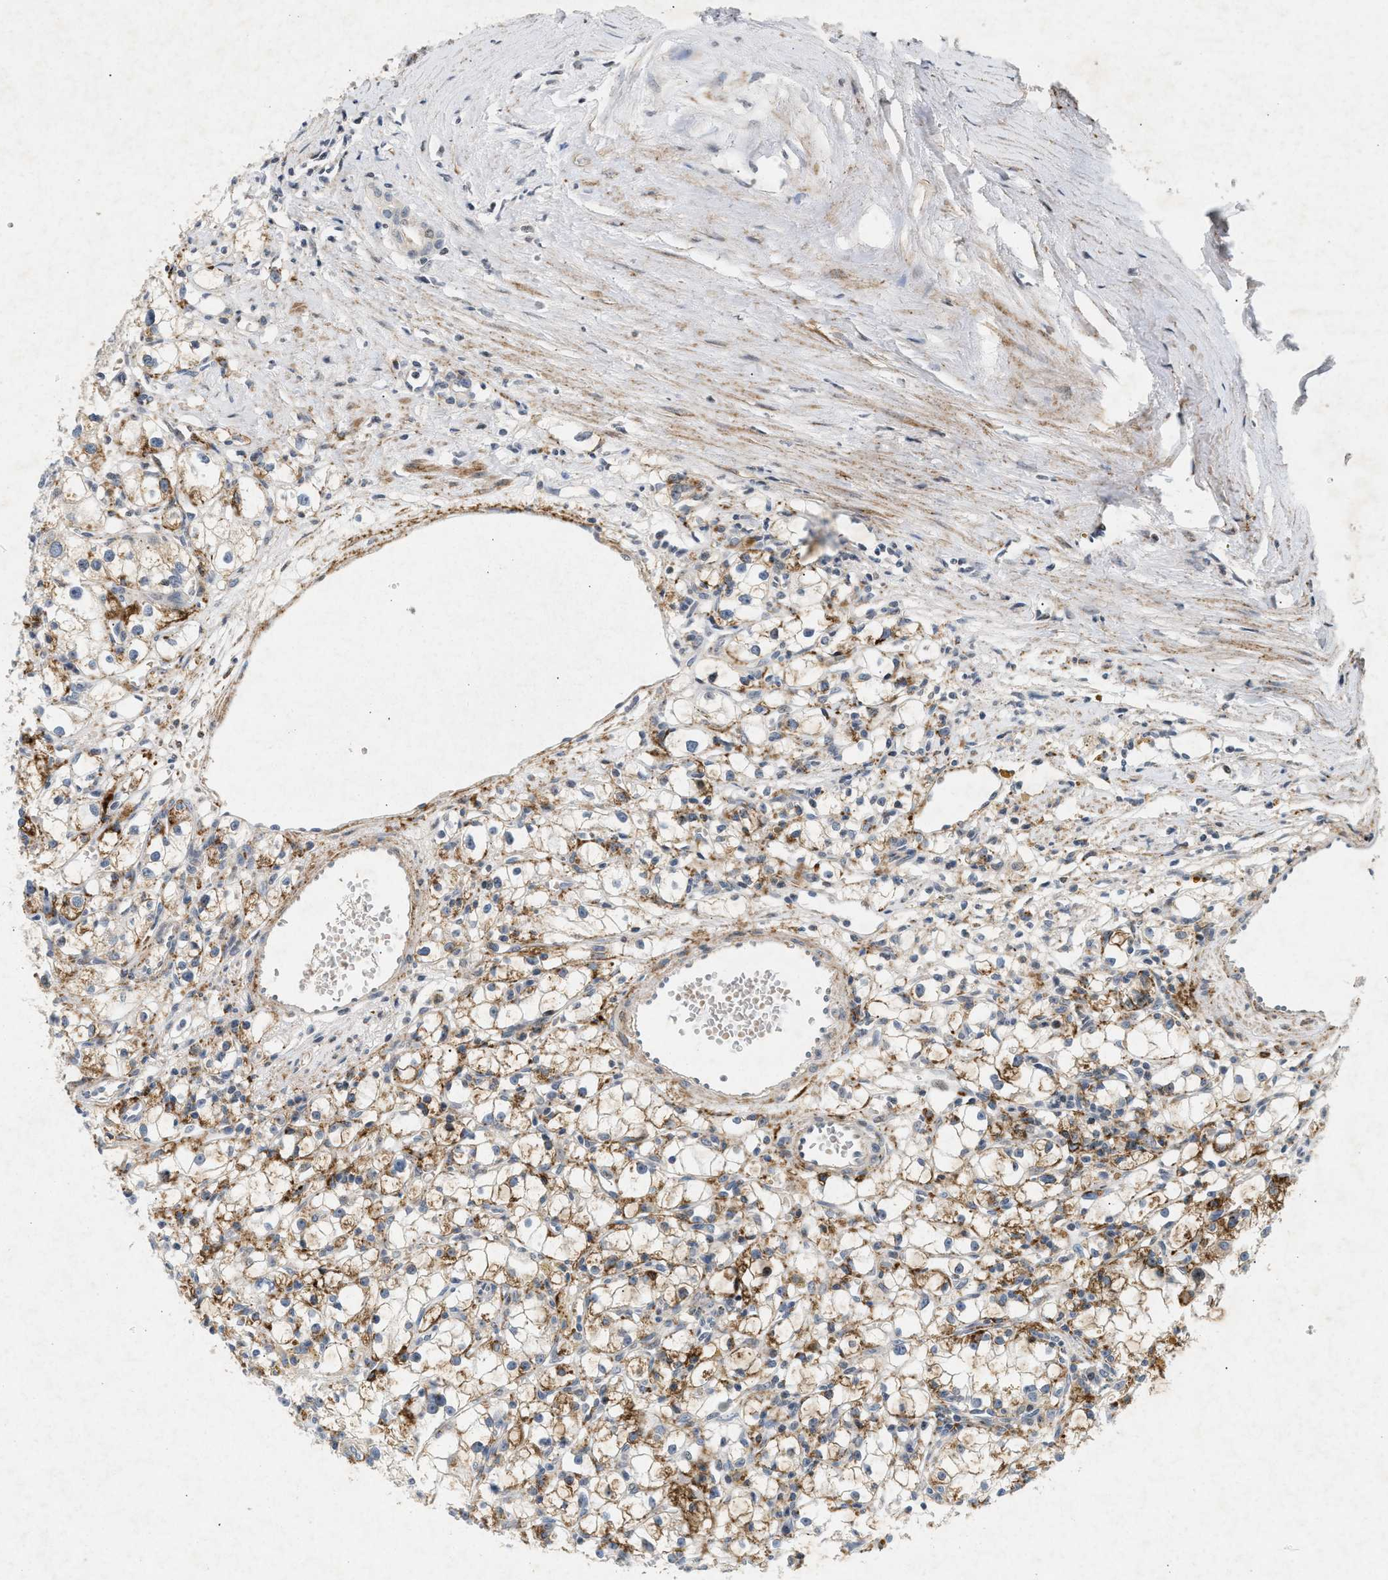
{"staining": {"intensity": "moderate", "quantity": ">75%", "location": "cytoplasmic/membranous"}, "tissue": "renal cancer", "cell_type": "Tumor cells", "image_type": "cancer", "snomed": [{"axis": "morphology", "description": "Adenocarcinoma, NOS"}, {"axis": "topography", "description": "Kidney"}], "caption": "Protein staining of renal cancer (adenocarcinoma) tissue shows moderate cytoplasmic/membranous staining in approximately >75% of tumor cells.", "gene": "ZPR1", "patient": {"sex": "male", "age": 56}}